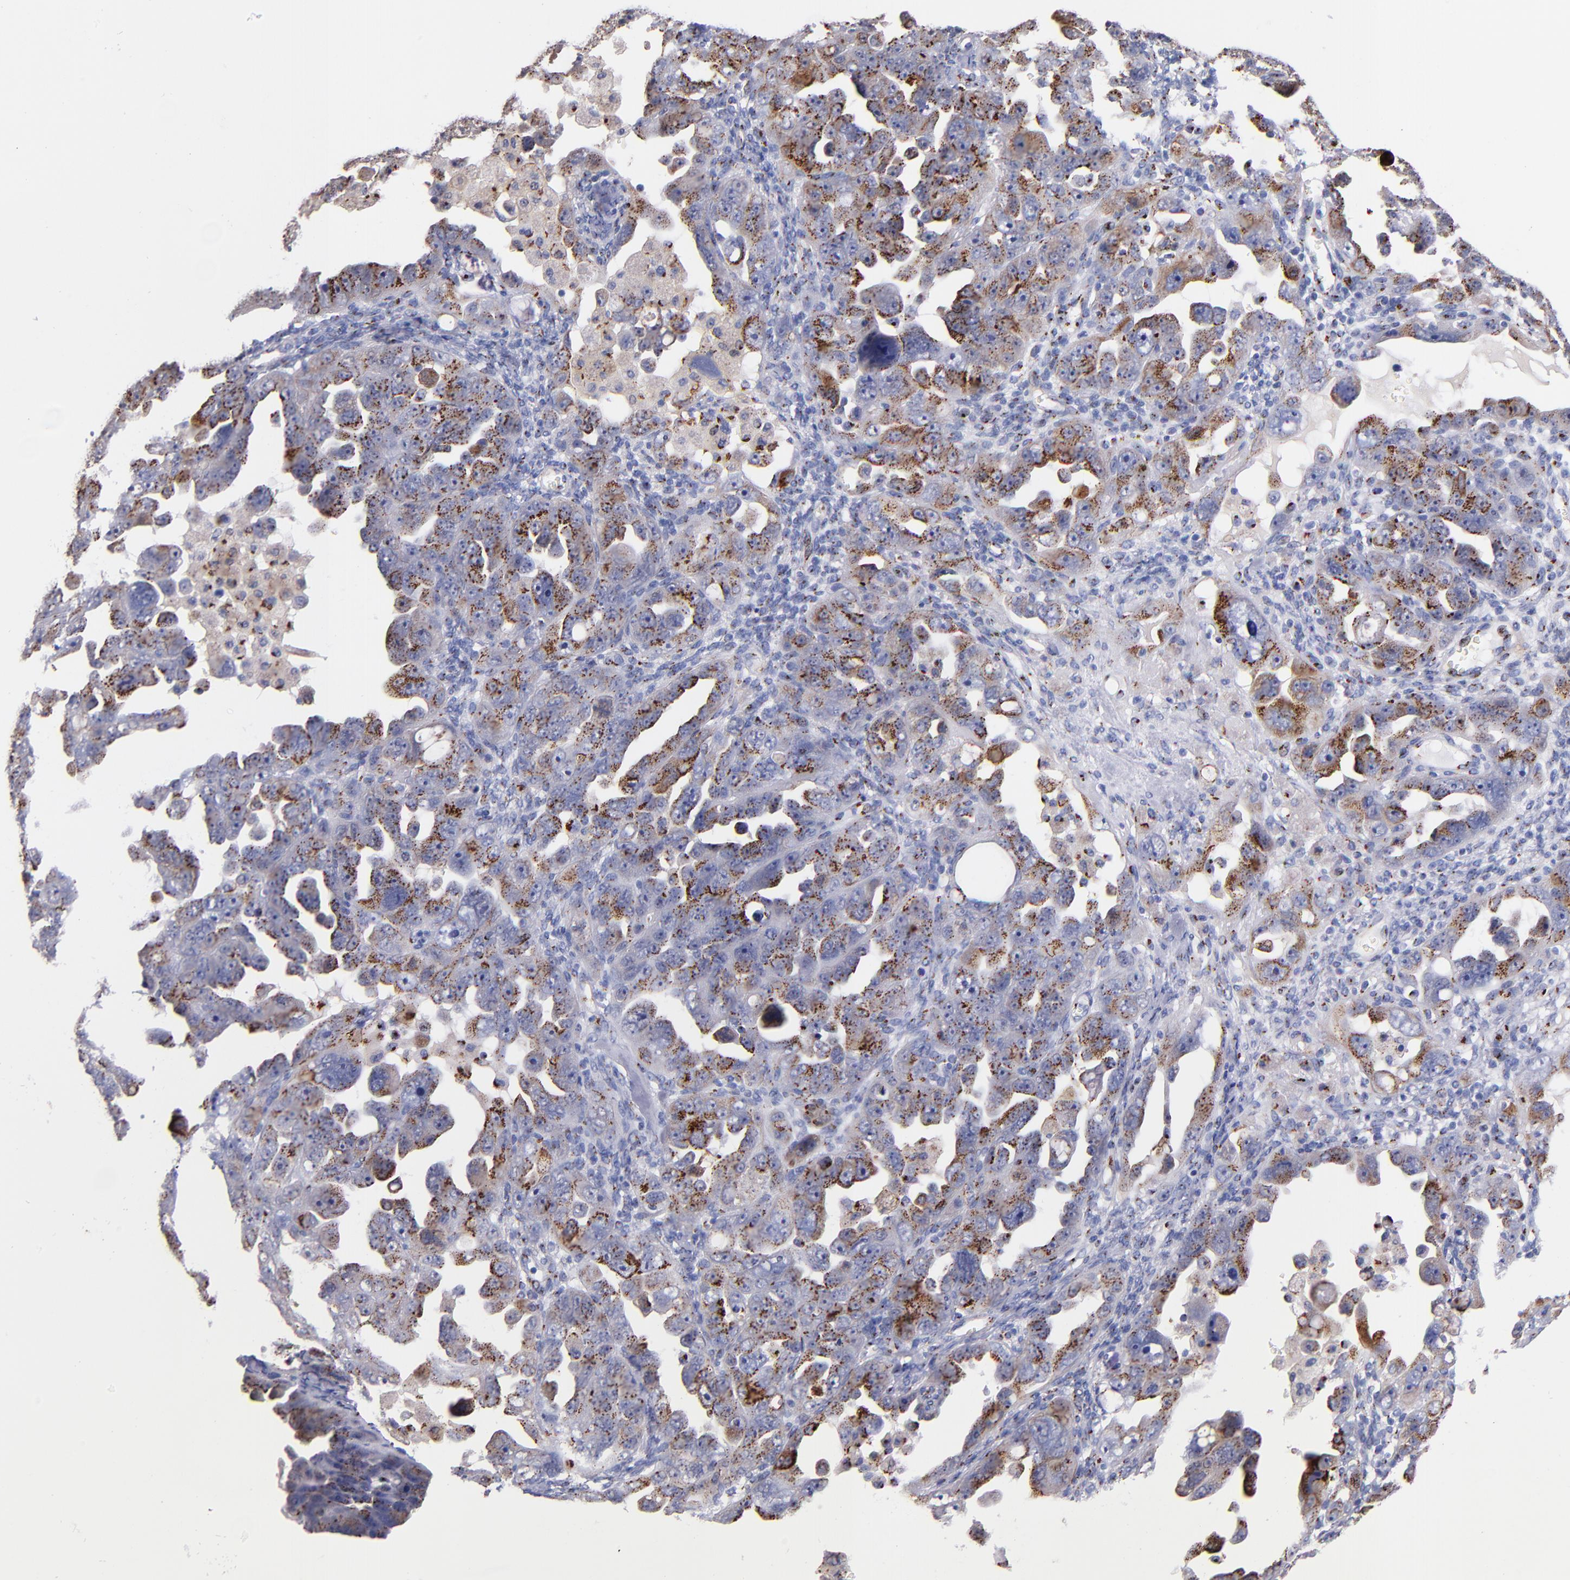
{"staining": {"intensity": "strong", "quantity": "25%-75%", "location": "cytoplasmic/membranous"}, "tissue": "ovarian cancer", "cell_type": "Tumor cells", "image_type": "cancer", "snomed": [{"axis": "morphology", "description": "Cystadenocarcinoma, serous, NOS"}, {"axis": "topography", "description": "Ovary"}], "caption": "Immunohistochemistry of ovarian cancer exhibits high levels of strong cytoplasmic/membranous staining in about 25%-75% of tumor cells. (DAB (3,3'-diaminobenzidine) IHC with brightfield microscopy, high magnification).", "gene": "GOLIM4", "patient": {"sex": "female", "age": 66}}